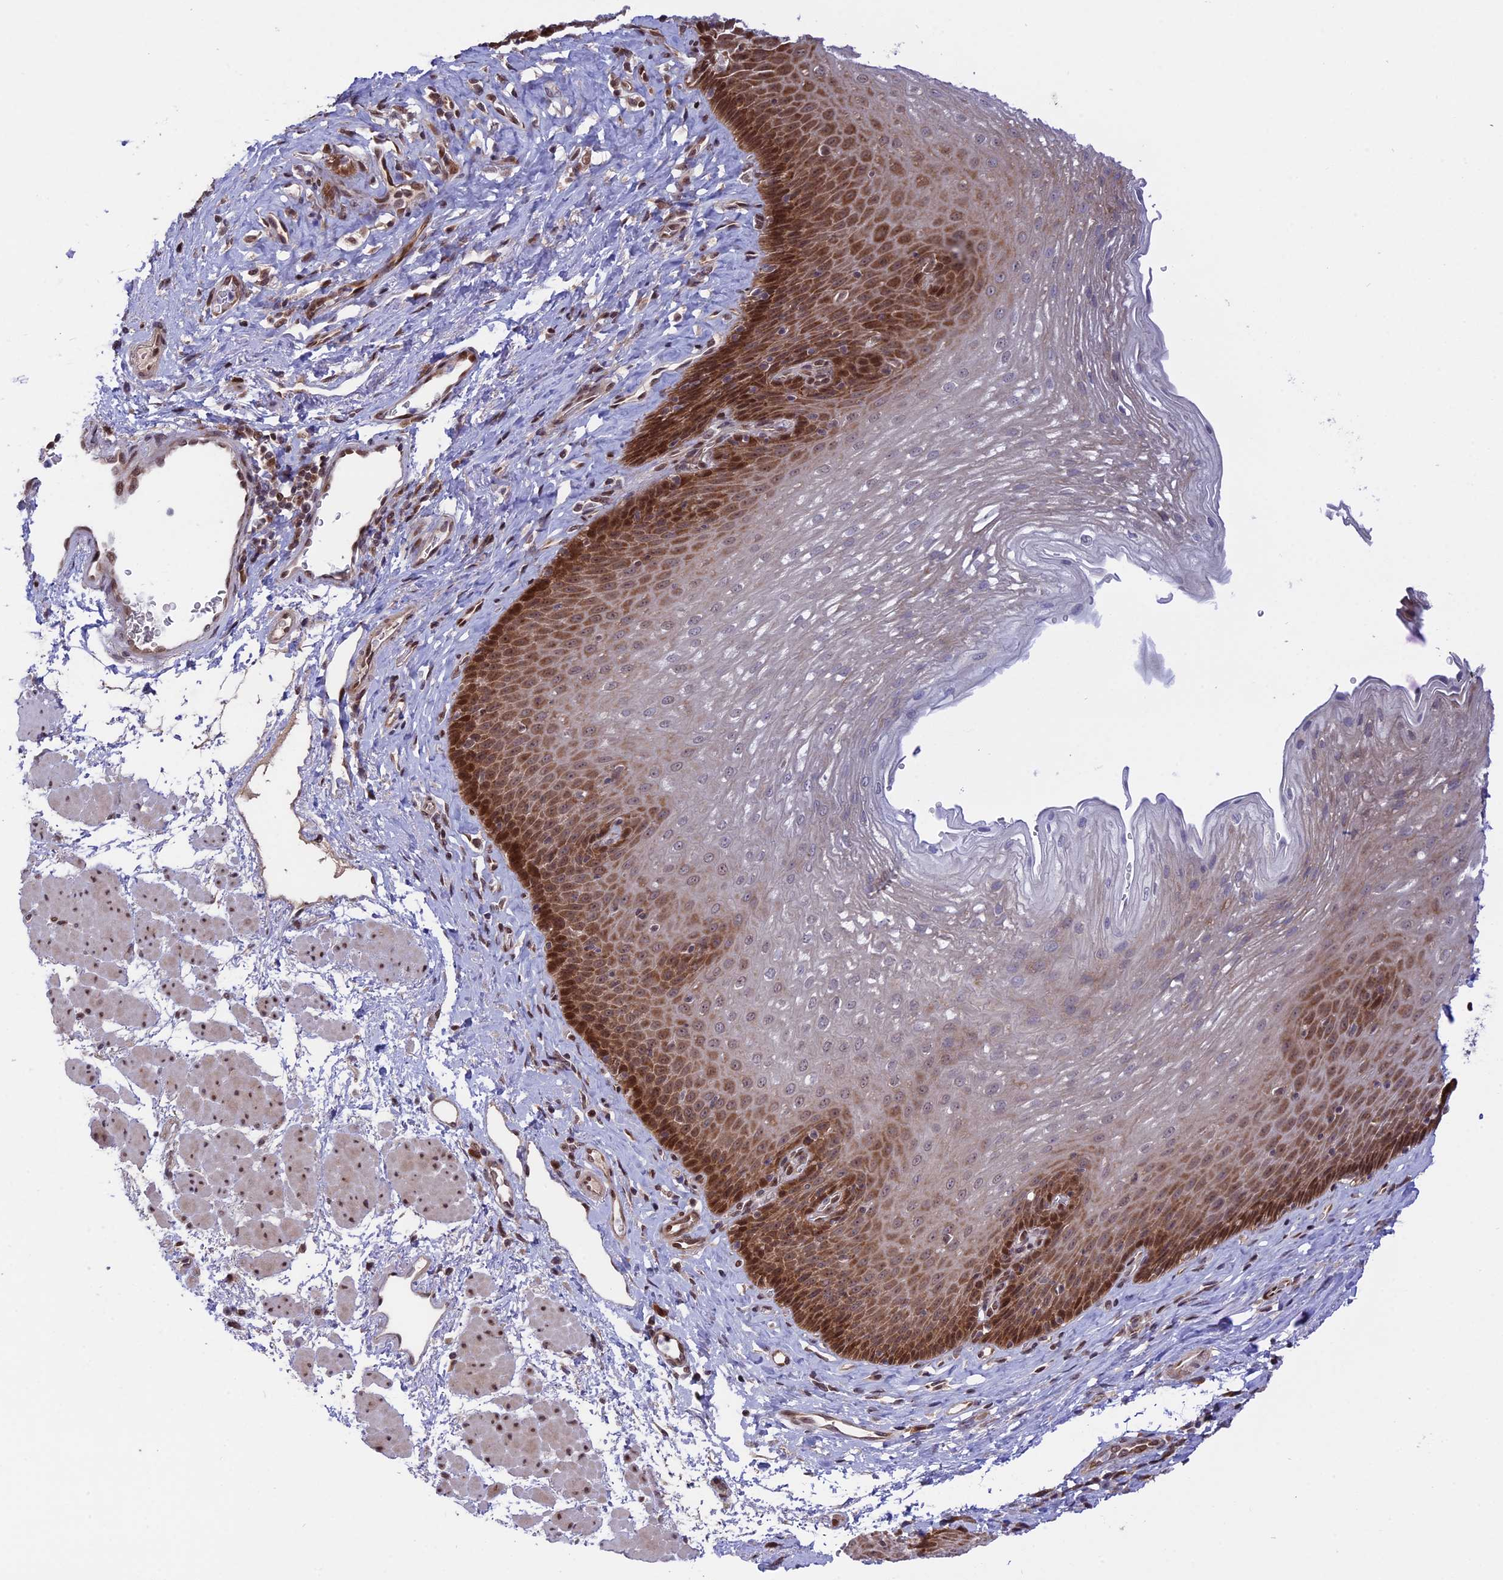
{"staining": {"intensity": "strong", "quantity": "25%-75%", "location": "cytoplasmic/membranous,nuclear"}, "tissue": "esophagus", "cell_type": "Squamous epithelial cells", "image_type": "normal", "snomed": [{"axis": "morphology", "description": "Normal tissue, NOS"}, {"axis": "topography", "description": "Esophagus"}], "caption": "A high-resolution photomicrograph shows IHC staining of benign esophagus, which exhibits strong cytoplasmic/membranous,nuclear staining in approximately 25%-75% of squamous epithelial cells.", "gene": "ZNF428", "patient": {"sex": "female", "age": 66}}